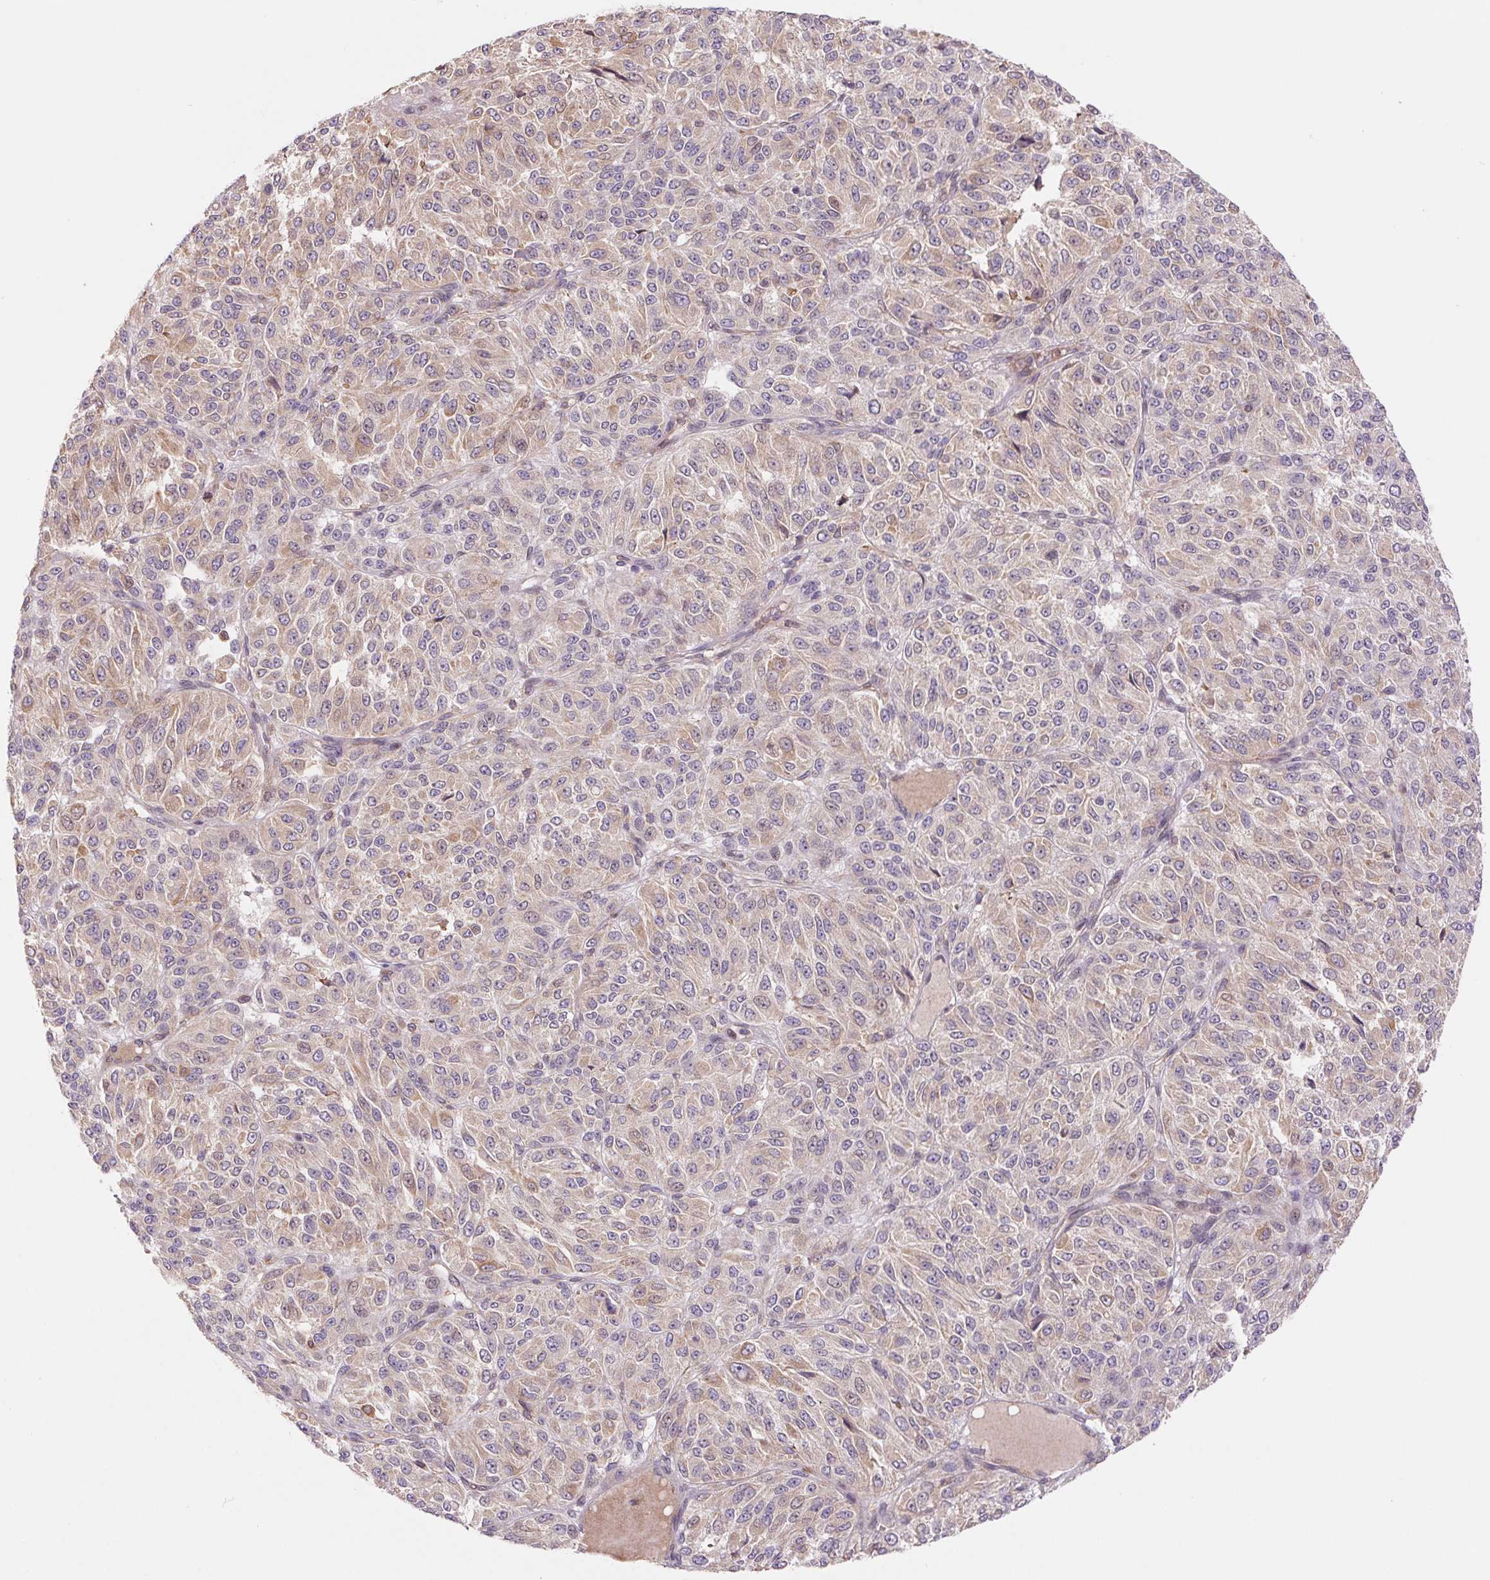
{"staining": {"intensity": "weak", "quantity": "25%-75%", "location": "cytoplasmic/membranous"}, "tissue": "melanoma", "cell_type": "Tumor cells", "image_type": "cancer", "snomed": [{"axis": "morphology", "description": "Malignant melanoma, Metastatic site"}, {"axis": "topography", "description": "Brain"}], "caption": "Melanoma tissue displays weak cytoplasmic/membranous positivity in about 25%-75% of tumor cells, visualized by immunohistochemistry.", "gene": "KLHL20", "patient": {"sex": "female", "age": 56}}